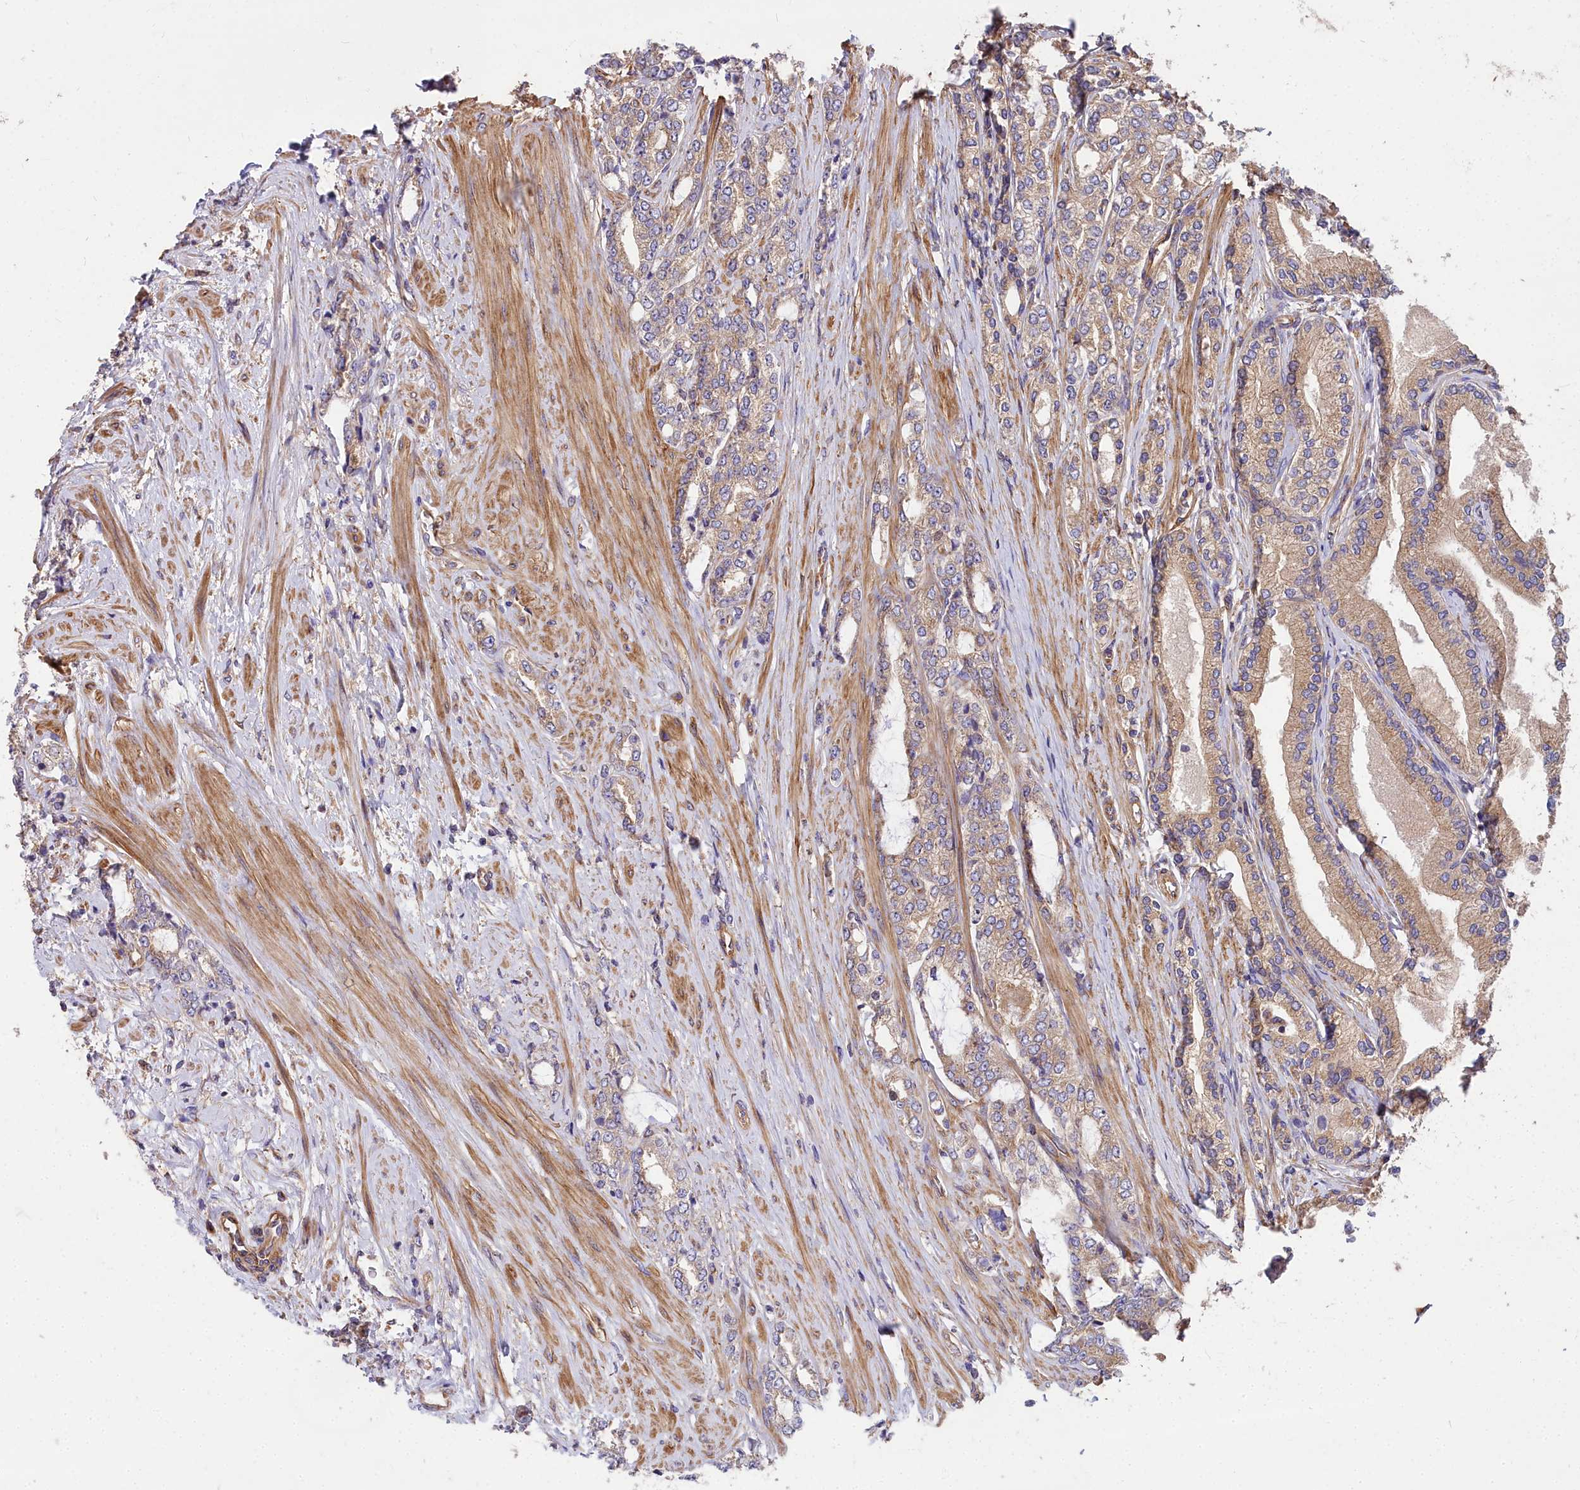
{"staining": {"intensity": "weak", "quantity": ">75%", "location": "cytoplasmic/membranous"}, "tissue": "prostate cancer", "cell_type": "Tumor cells", "image_type": "cancer", "snomed": [{"axis": "morphology", "description": "Adenocarcinoma, High grade"}, {"axis": "topography", "description": "Prostate"}], "caption": "Protein staining of prostate cancer (high-grade adenocarcinoma) tissue reveals weak cytoplasmic/membranous expression in about >75% of tumor cells.", "gene": "DCTN3", "patient": {"sex": "male", "age": 64}}